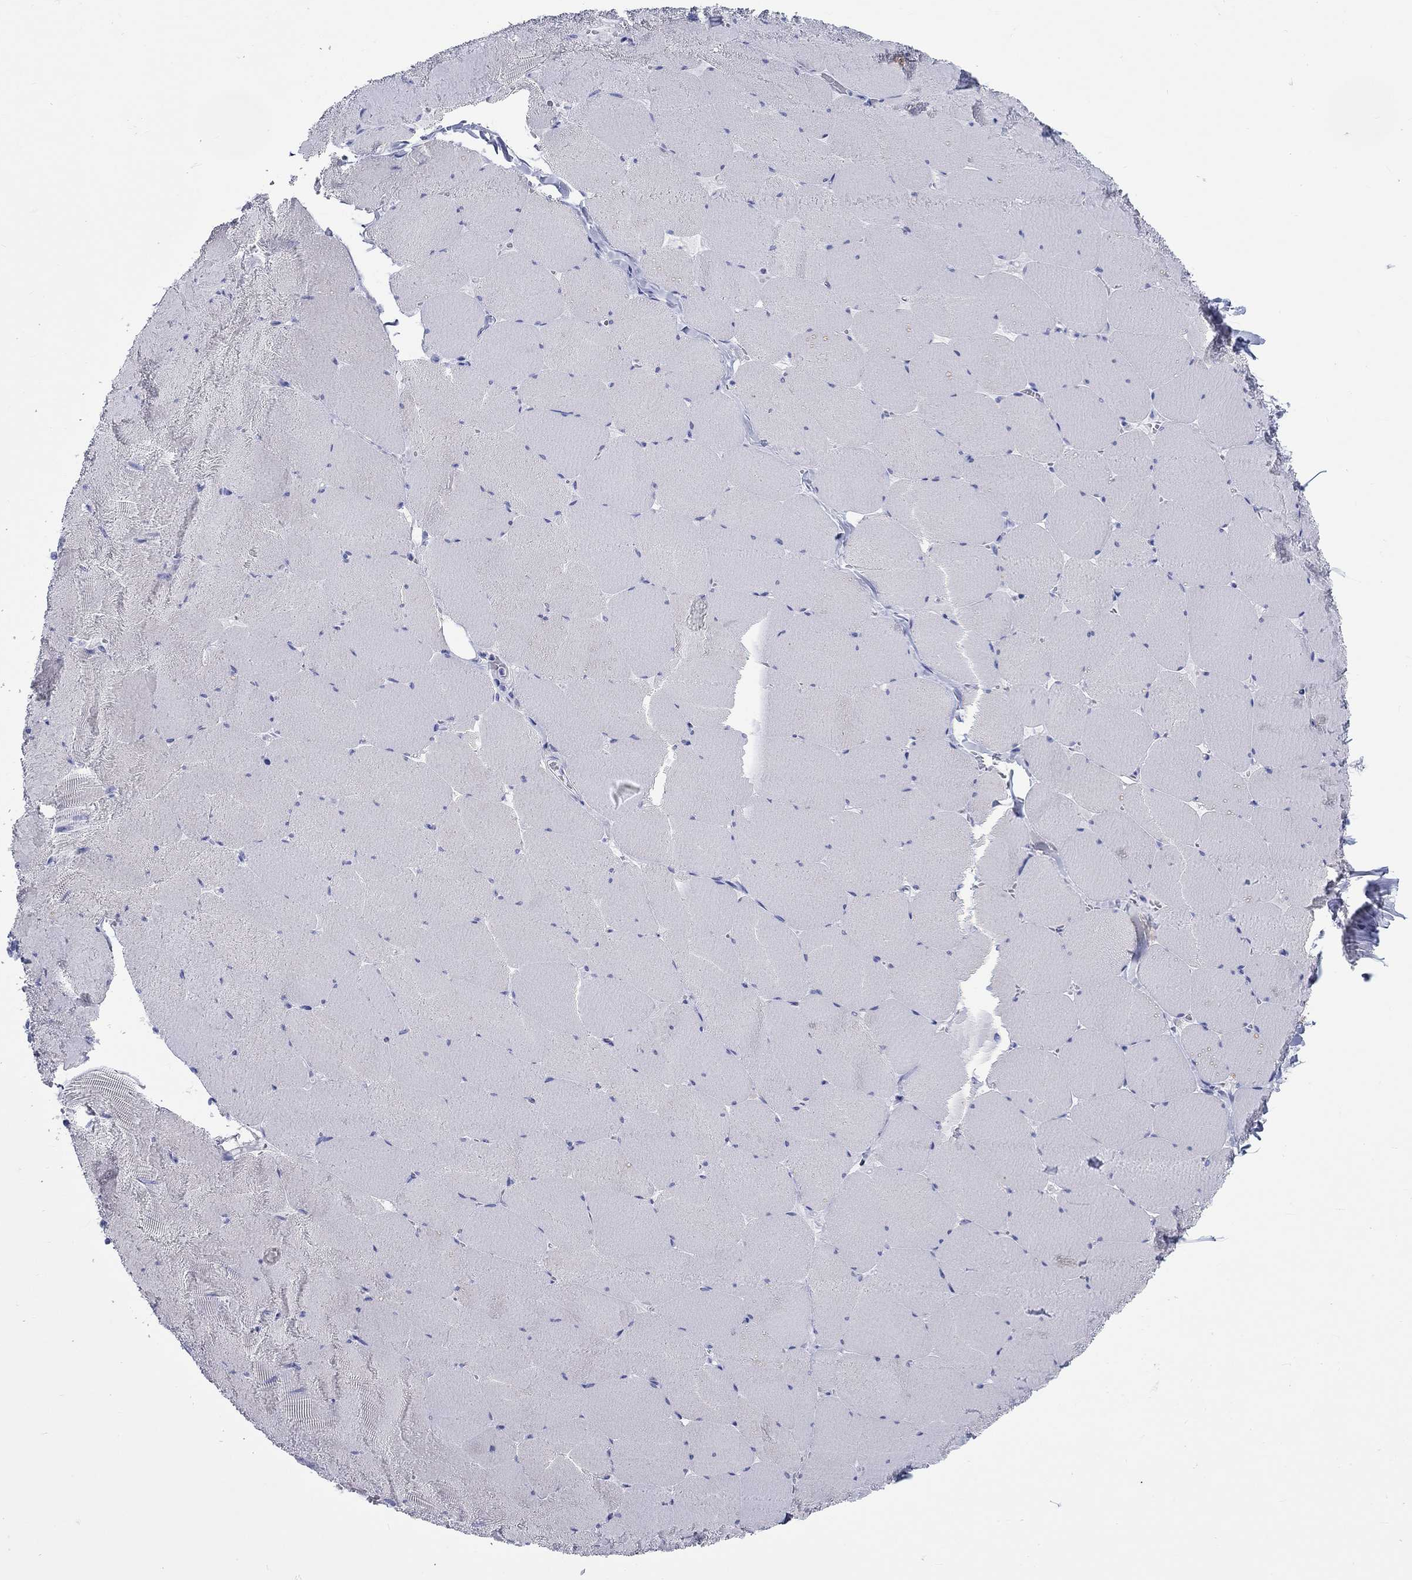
{"staining": {"intensity": "negative", "quantity": "none", "location": "none"}, "tissue": "skeletal muscle", "cell_type": "Myocytes", "image_type": "normal", "snomed": [{"axis": "morphology", "description": "Normal tissue, NOS"}, {"axis": "morphology", "description": "Malignant melanoma, Metastatic site"}, {"axis": "topography", "description": "Skeletal muscle"}], "caption": "Immunohistochemical staining of normal human skeletal muscle reveals no significant expression in myocytes.", "gene": "FBXO2", "patient": {"sex": "male", "age": 50}}